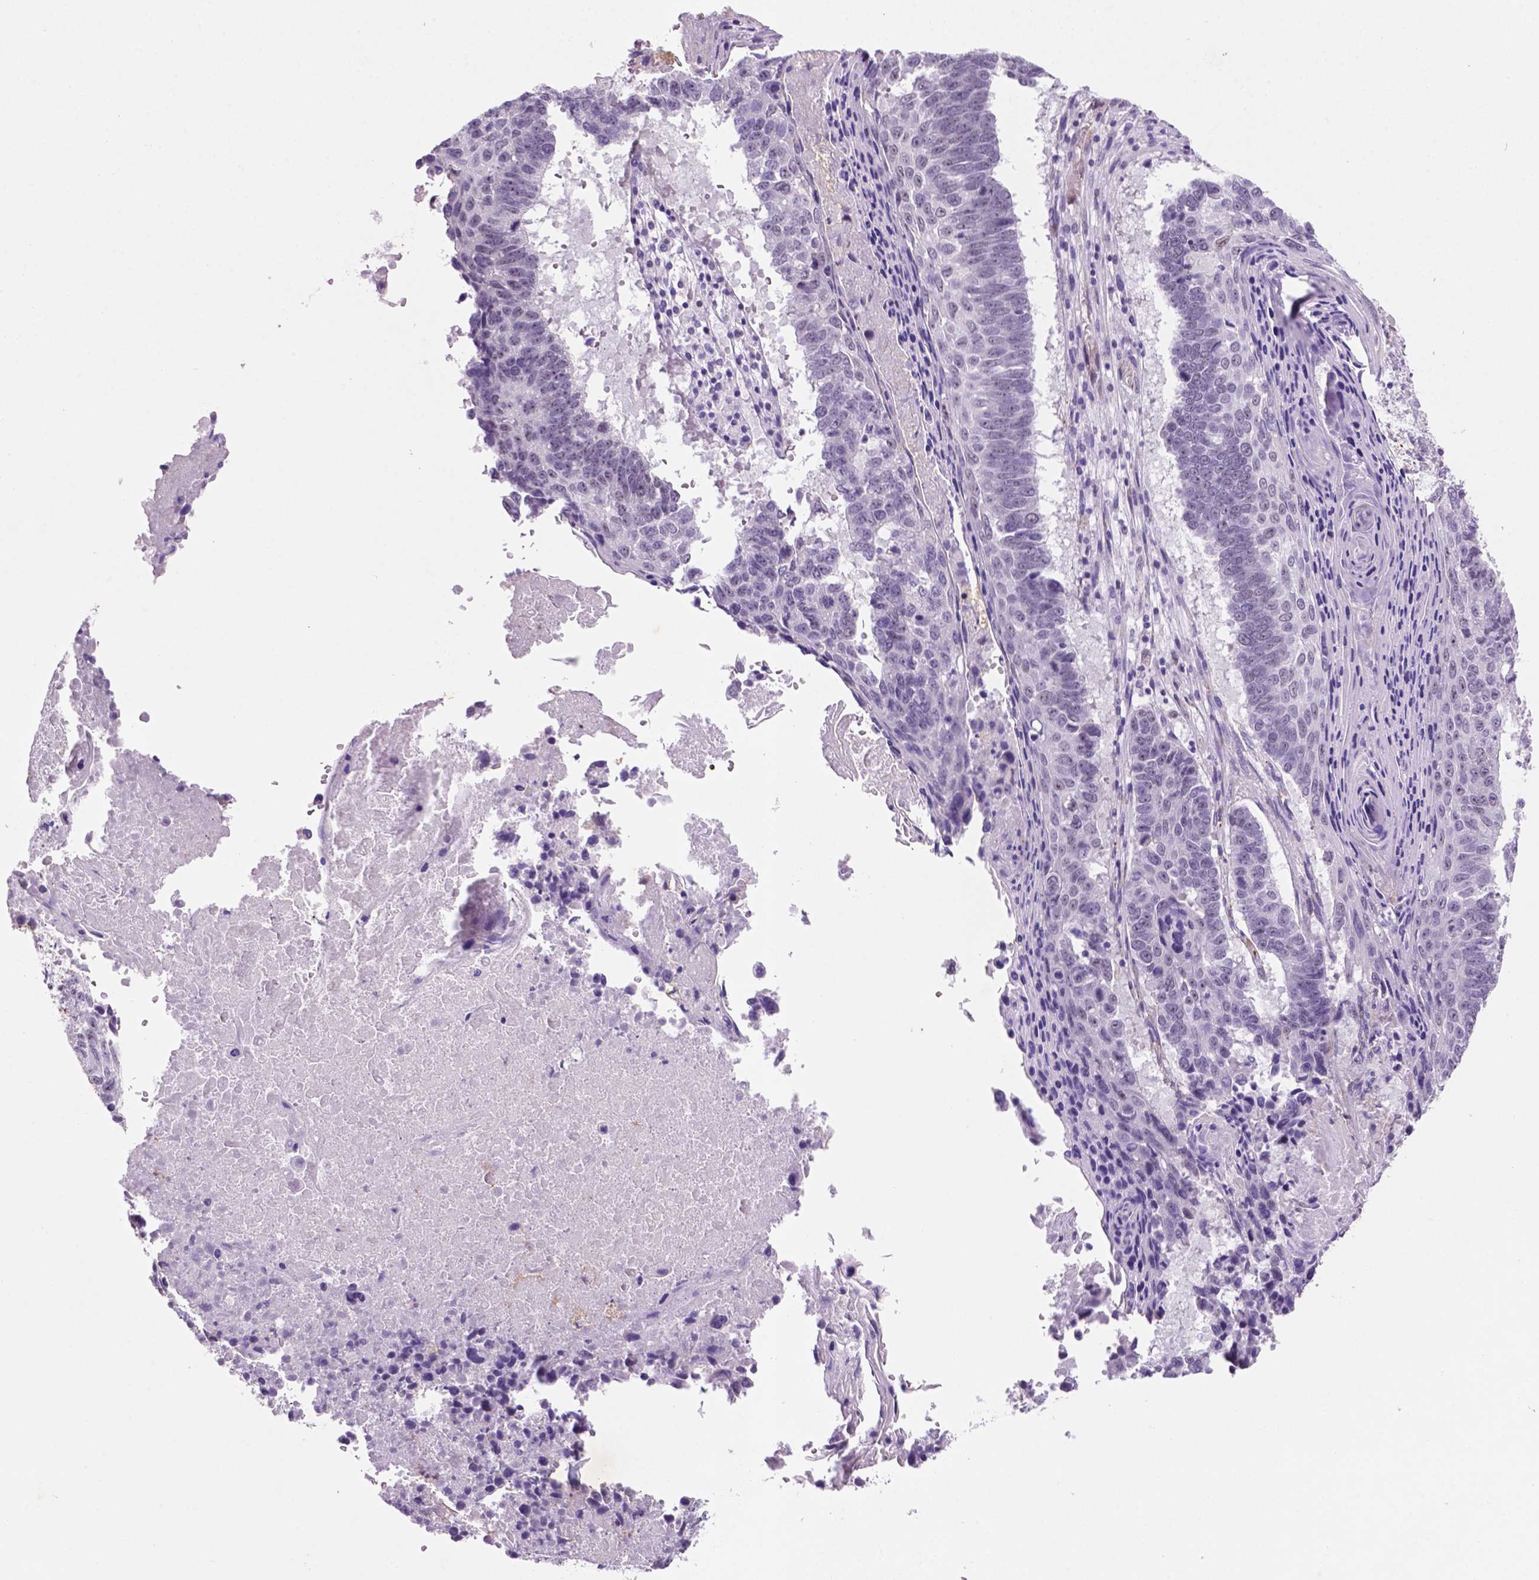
{"staining": {"intensity": "weak", "quantity": "<25%", "location": "nuclear"}, "tissue": "lung cancer", "cell_type": "Tumor cells", "image_type": "cancer", "snomed": [{"axis": "morphology", "description": "Squamous cell carcinoma, NOS"}, {"axis": "topography", "description": "Lung"}], "caption": "DAB (3,3'-diaminobenzidine) immunohistochemical staining of lung squamous cell carcinoma displays no significant expression in tumor cells. Nuclei are stained in blue.", "gene": "C18orf21", "patient": {"sex": "male", "age": 73}}